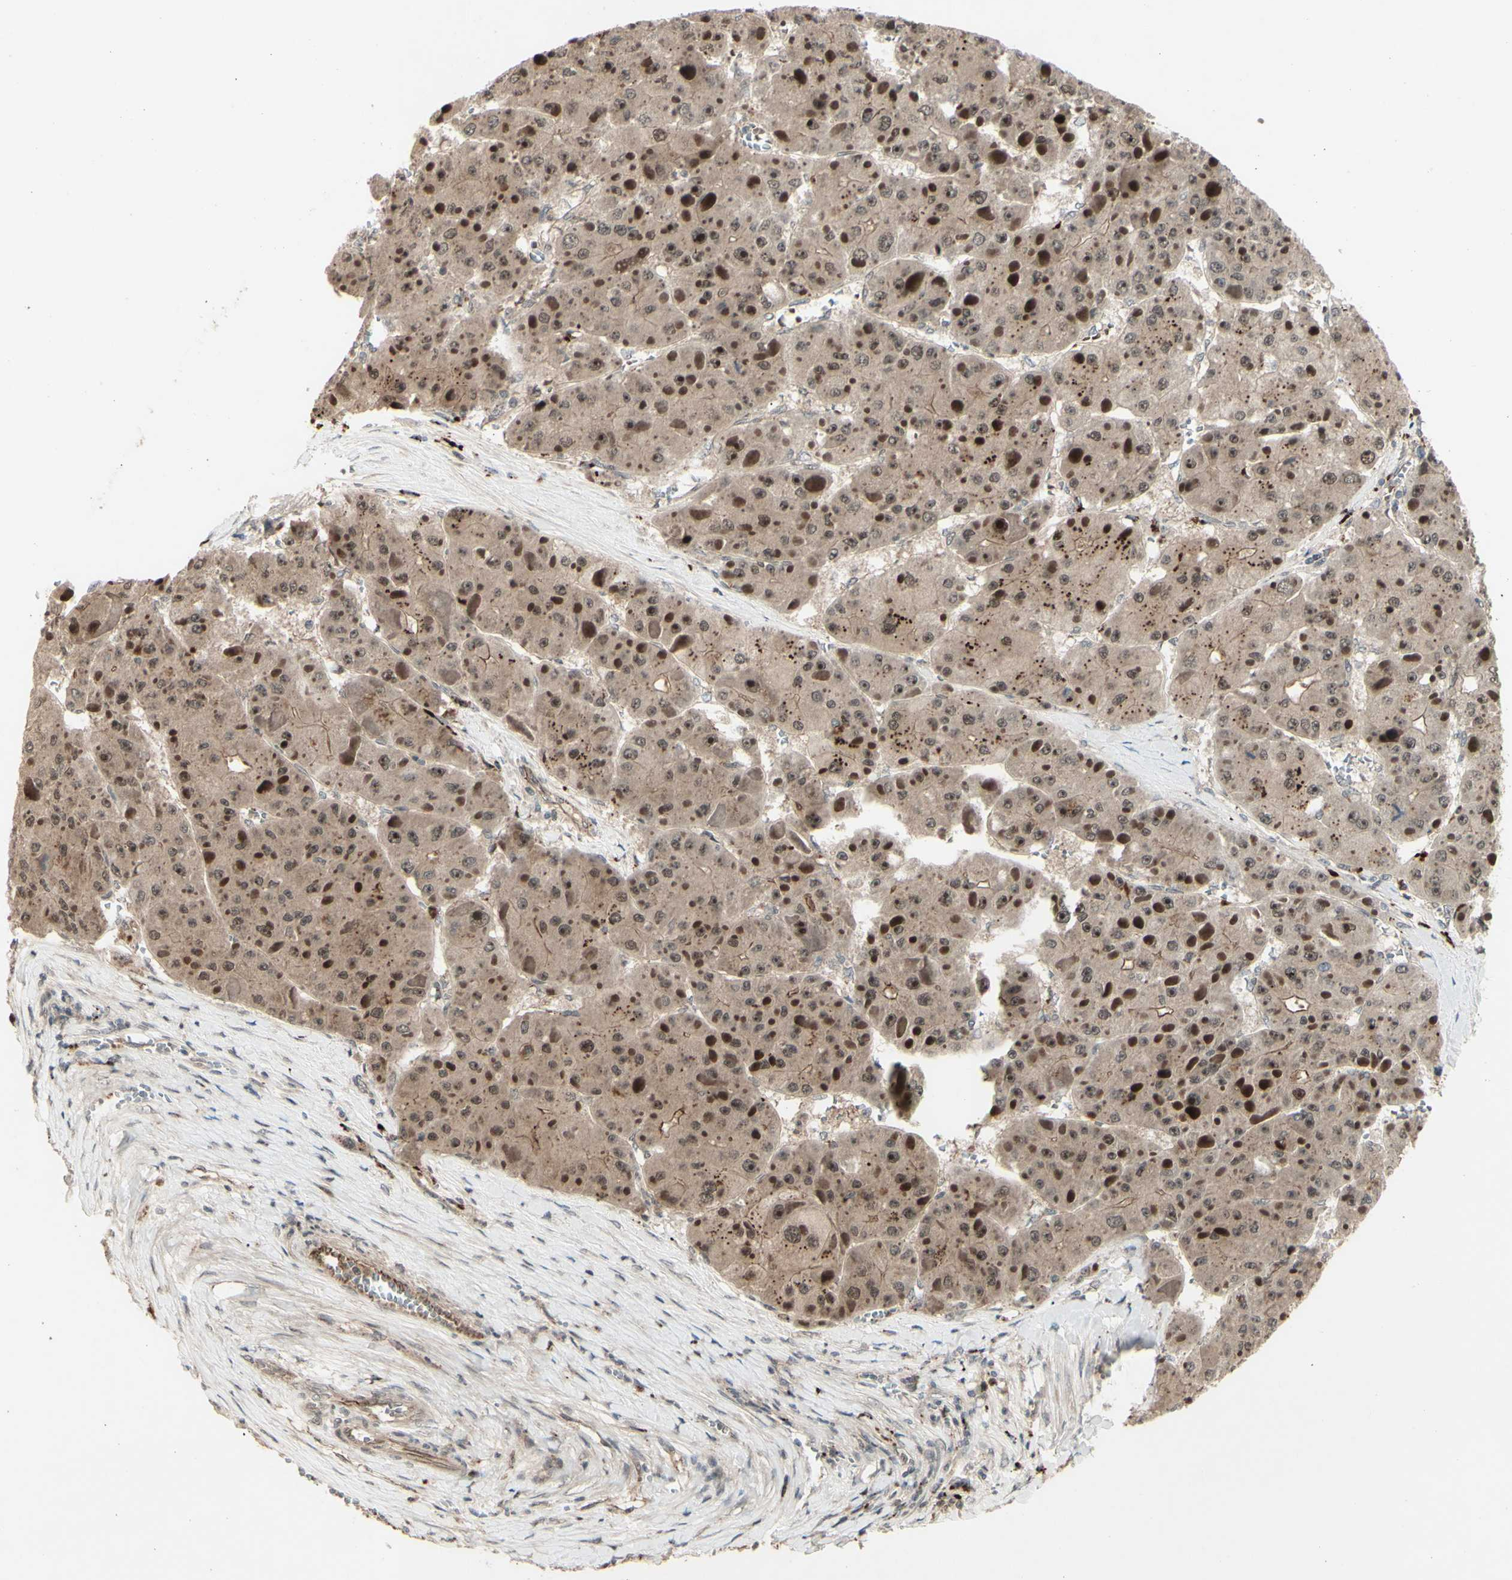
{"staining": {"intensity": "moderate", "quantity": ">75%", "location": "cytoplasmic/membranous,nuclear"}, "tissue": "liver cancer", "cell_type": "Tumor cells", "image_type": "cancer", "snomed": [{"axis": "morphology", "description": "Carcinoma, Hepatocellular, NOS"}, {"axis": "topography", "description": "Liver"}], "caption": "High-power microscopy captured an immunohistochemistry histopathology image of liver hepatocellular carcinoma, revealing moderate cytoplasmic/membranous and nuclear expression in about >75% of tumor cells.", "gene": "MLF2", "patient": {"sex": "female", "age": 73}}